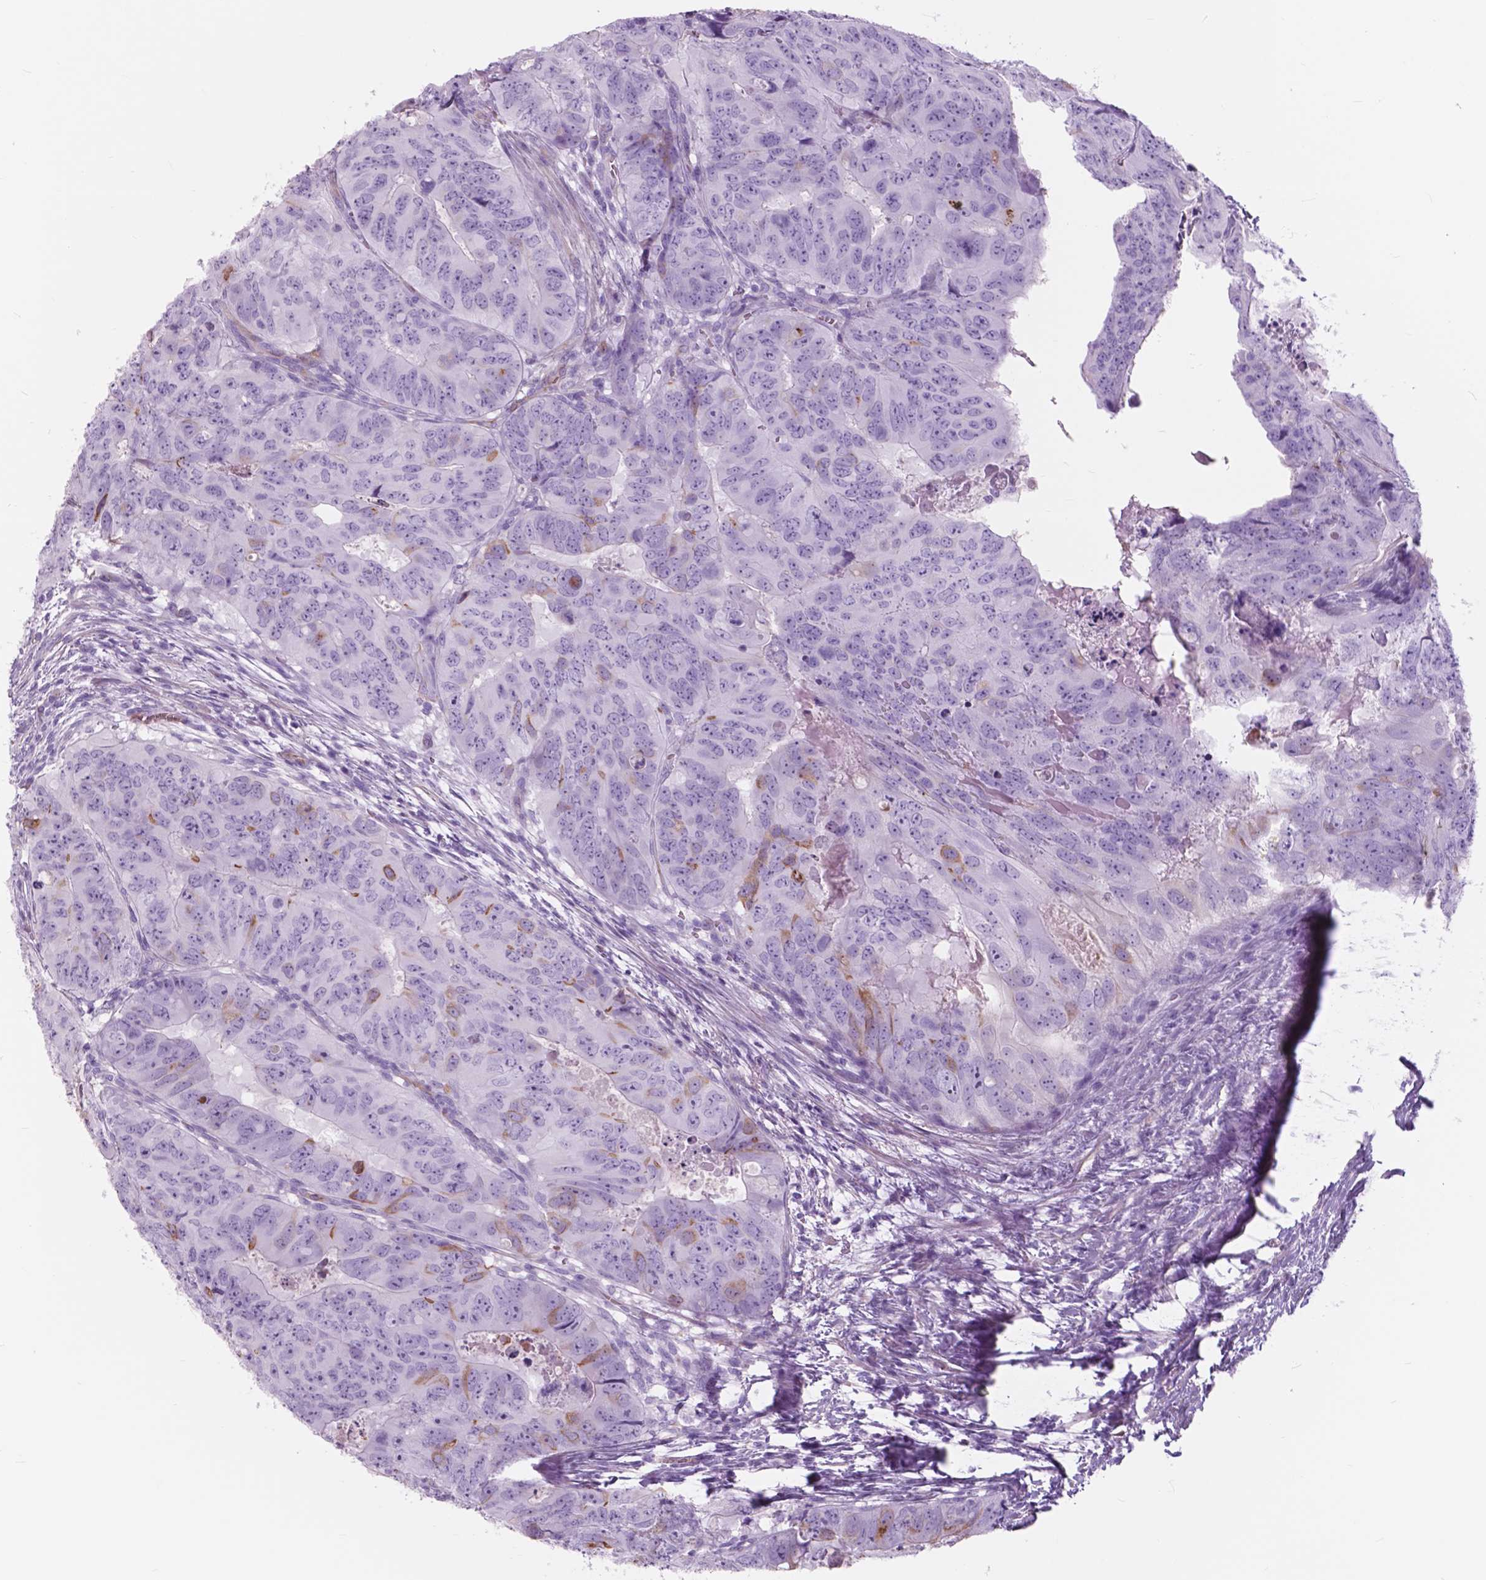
{"staining": {"intensity": "negative", "quantity": "none", "location": "none"}, "tissue": "colorectal cancer", "cell_type": "Tumor cells", "image_type": "cancer", "snomed": [{"axis": "morphology", "description": "Adenocarcinoma, NOS"}, {"axis": "topography", "description": "Colon"}], "caption": "Tumor cells show no significant staining in adenocarcinoma (colorectal).", "gene": "FXYD2", "patient": {"sex": "male", "age": 79}}